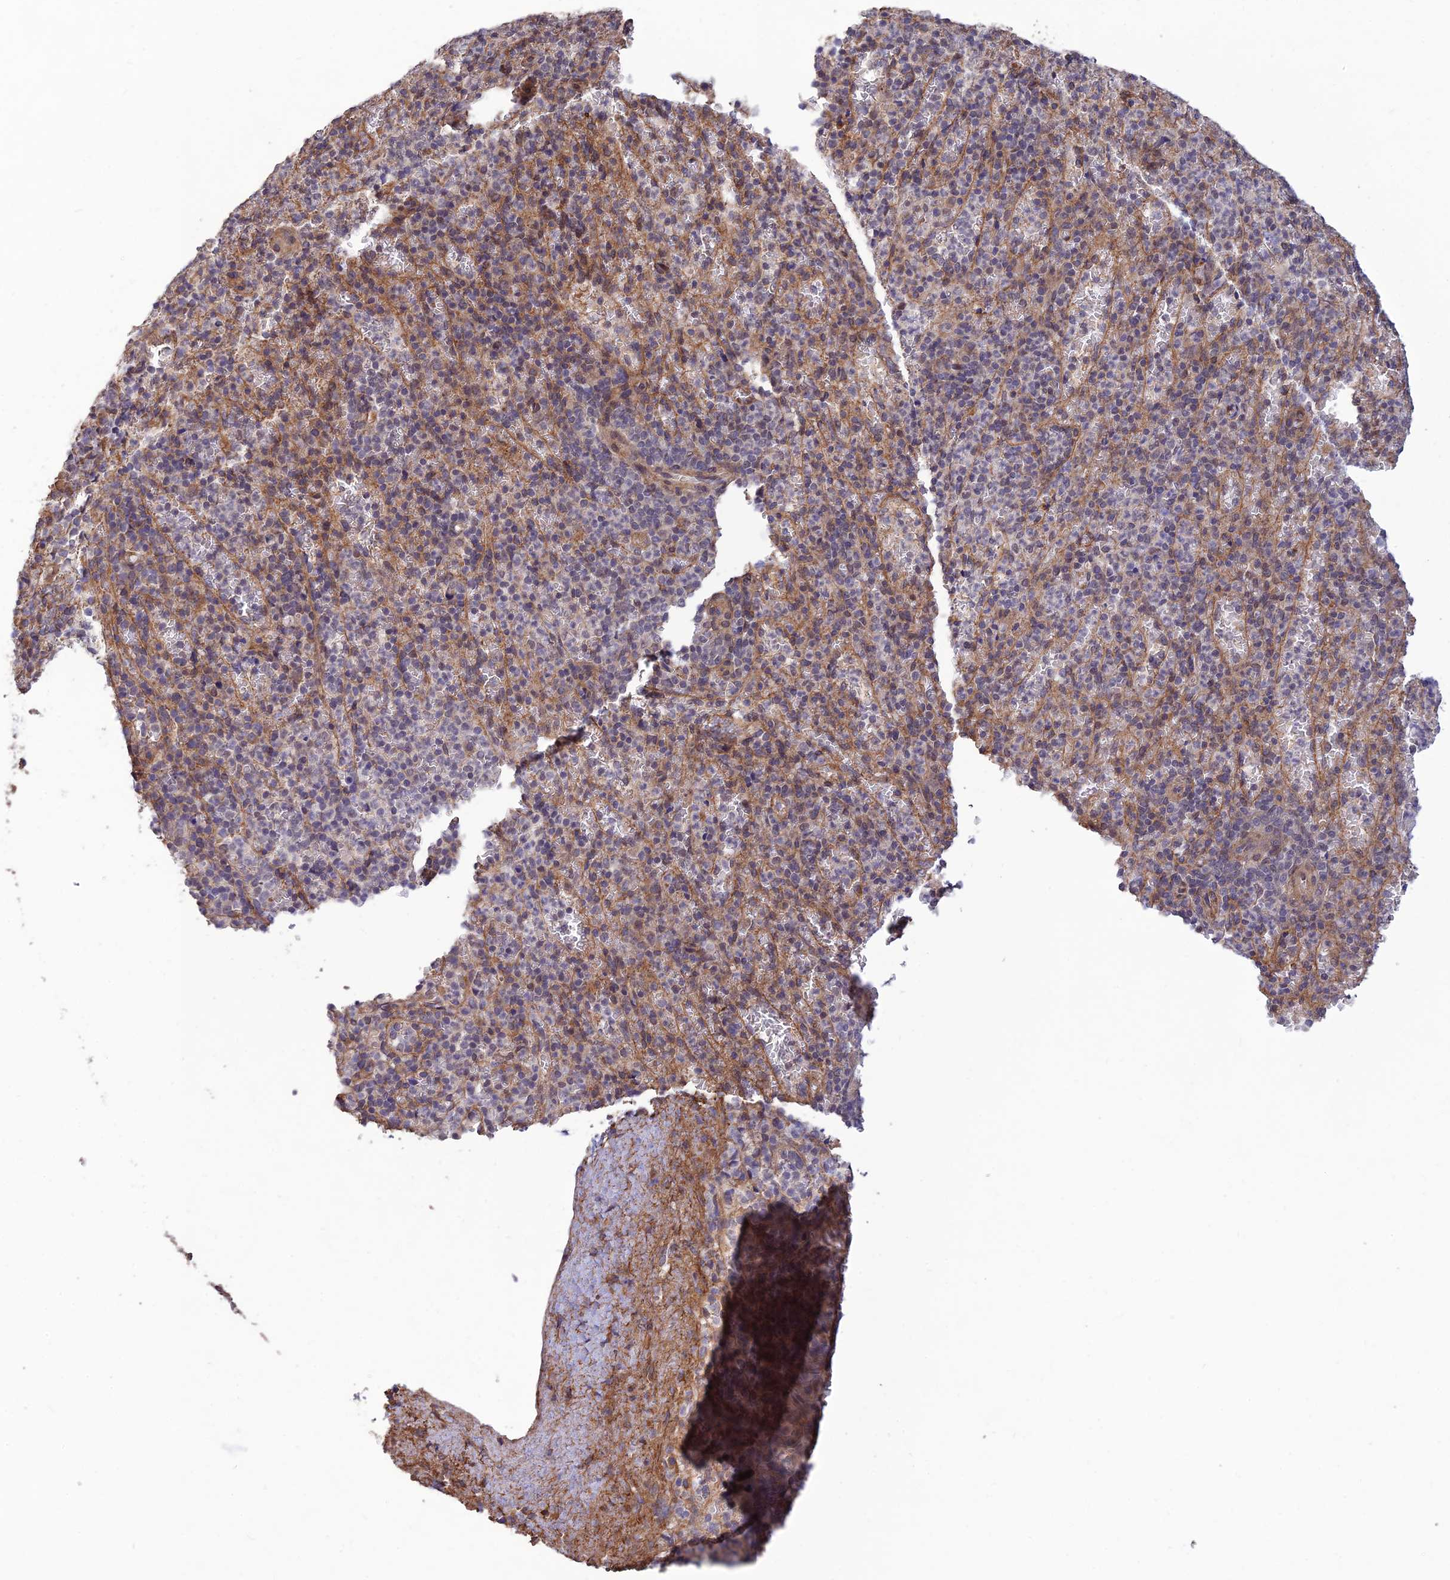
{"staining": {"intensity": "moderate", "quantity": "<25%", "location": "cytoplasmic/membranous"}, "tissue": "spleen", "cell_type": "Cells in red pulp", "image_type": "normal", "snomed": [{"axis": "morphology", "description": "Normal tissue, NOS"}, {"axis": "topography", "description": "Spleen"}], "caption": "Immunohistochemical staining of unremarkable human spleen exhibits low levels of moderate cytoplasmic/membranous positivity in approximately <25% of cells in red pulp. The protein is shown in brown color, while the nuclei are stained blue.", "gene": "PAGR1", "patient": {"sex": "female", "age": 74}}